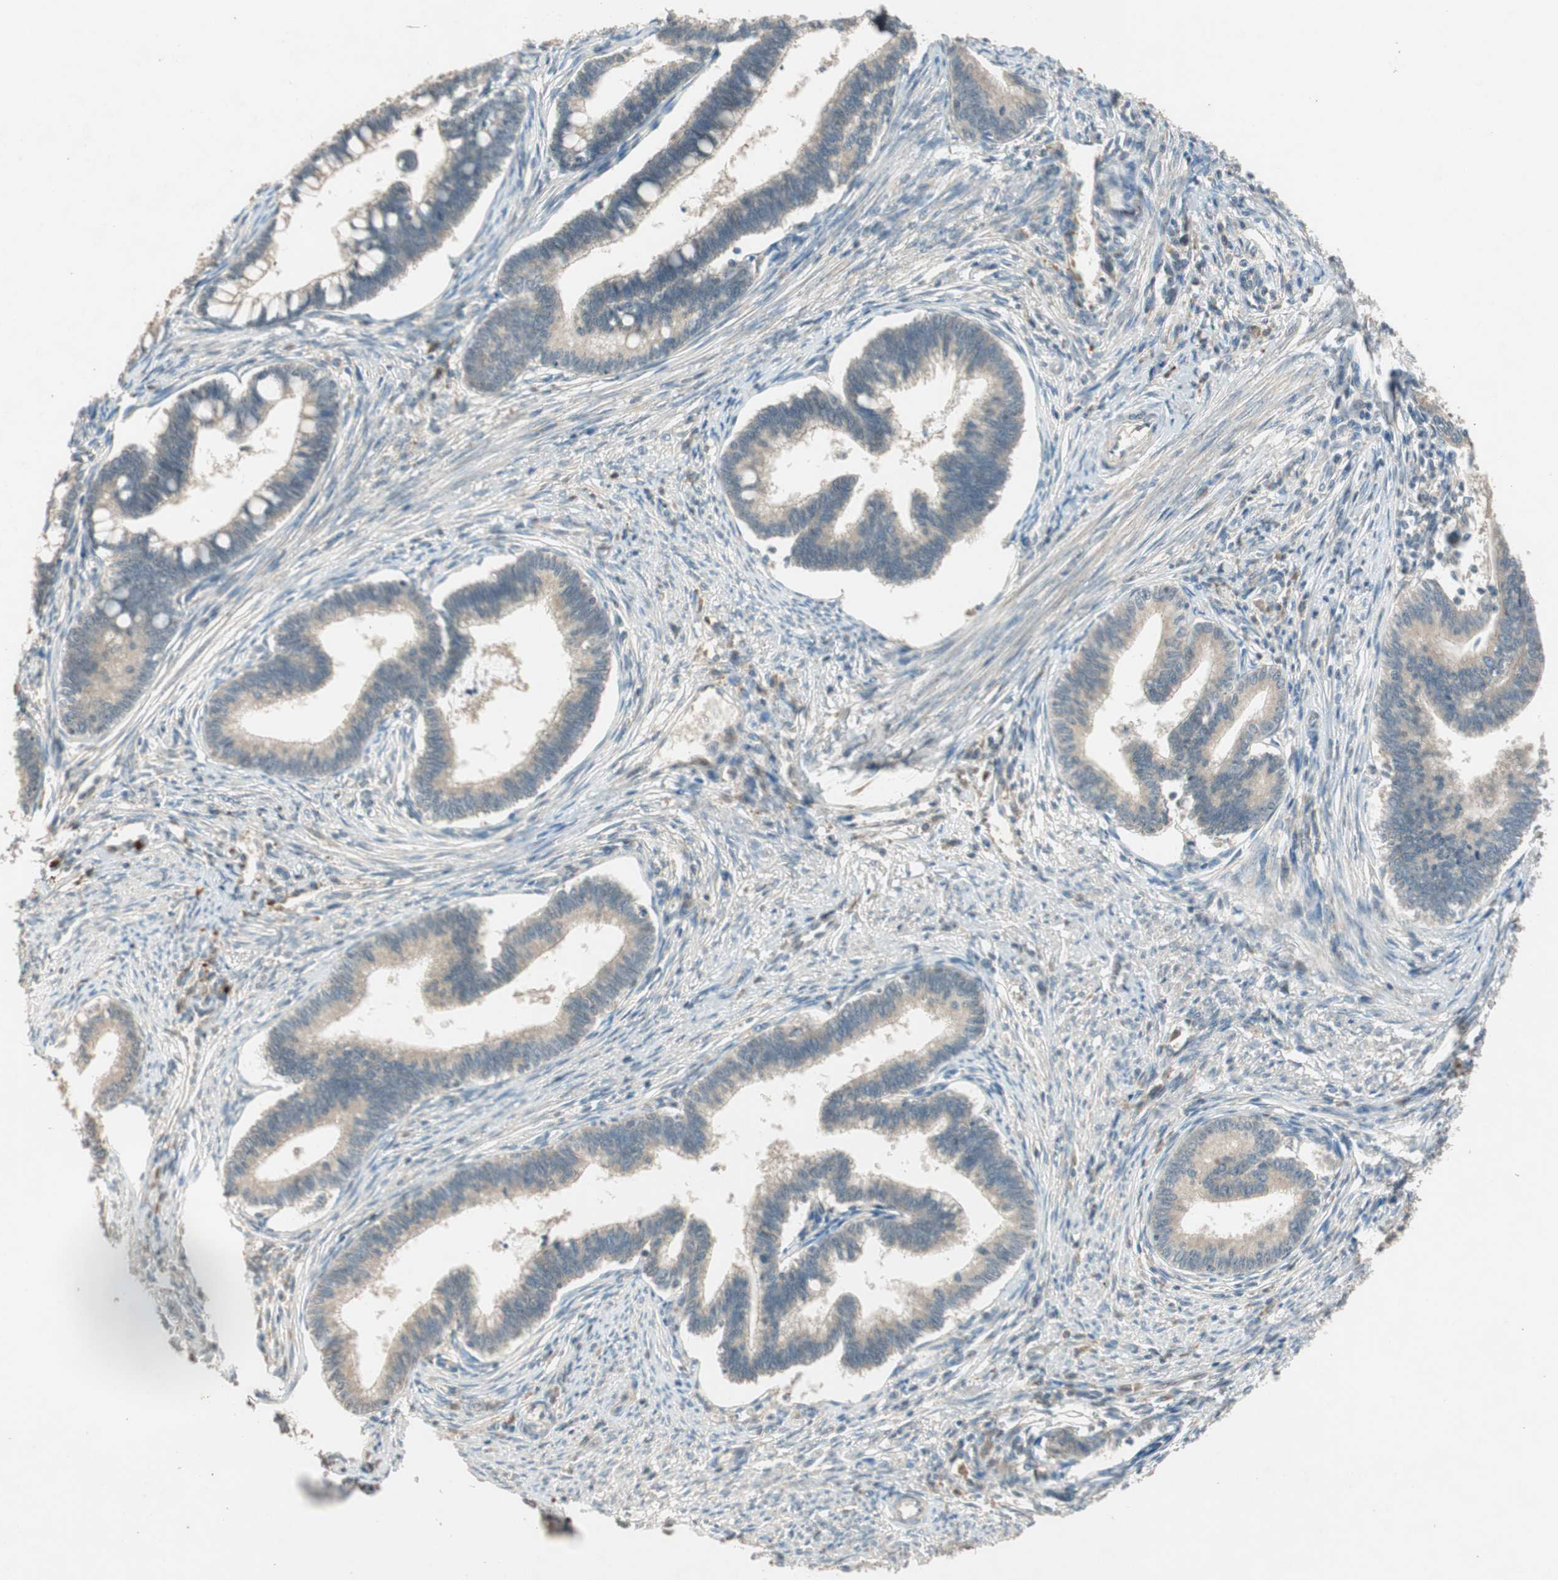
{"staining": {"intensity": "weak", "quantity": ">75%", "location": "cytoplasmic/membranous"}, "tissue": "cervical cancer", "cell_type": "Tumor cells", "image_type": "cancer", "snomed": [{"axis": "morphology", "description": "Adenocarcinoma, NOS"}, {"axis": "topography", "description": "Cervix"}], "caption": "Cervical cancer (adenocarcinoma) stained for a protein exhibits weak cytoplasmic/membranous positivity in tumor cells. (brown staining indicates protein expression, while blue staining denotes nuclei).", "gene": "GLB1", "patient": {"sex": "female", "age": 36}}